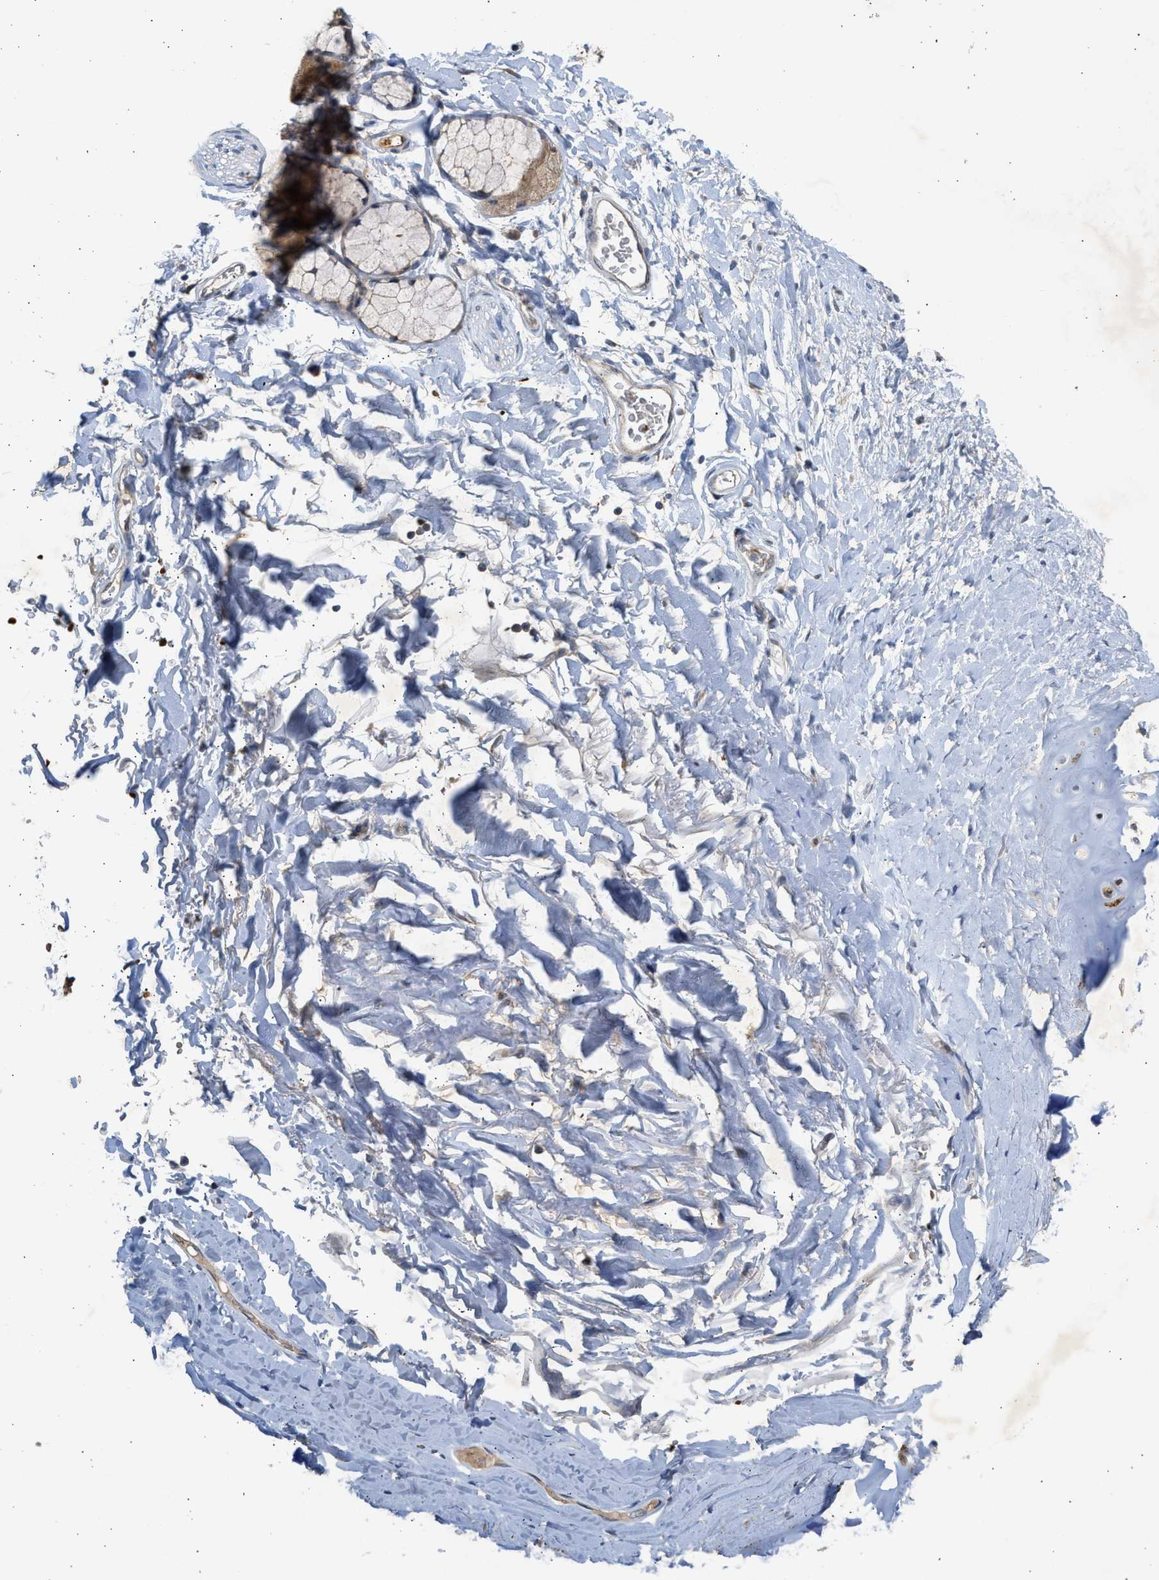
{"staining": {"intensity": "negative", "quantity": "none", "location": "none"}, "tissue": "adipose tissue", "cell_type": "Adipocytes", "image_type": "normal", "snomed": [{"axis": "morphology", "description": "Normal tissue, NOS"}, {"axis": "topography", "description": "Cartilage tissue"}, {"axis": "topography", "description": "Bronchus"}], "caption": "Immunohistochemistry image of normal human adipose tissue stained for a protein (brown), which exhibits no positivity in adipocytes.", "gene": "MAPK7", "patient": {"sex": "female", "age": 73}}